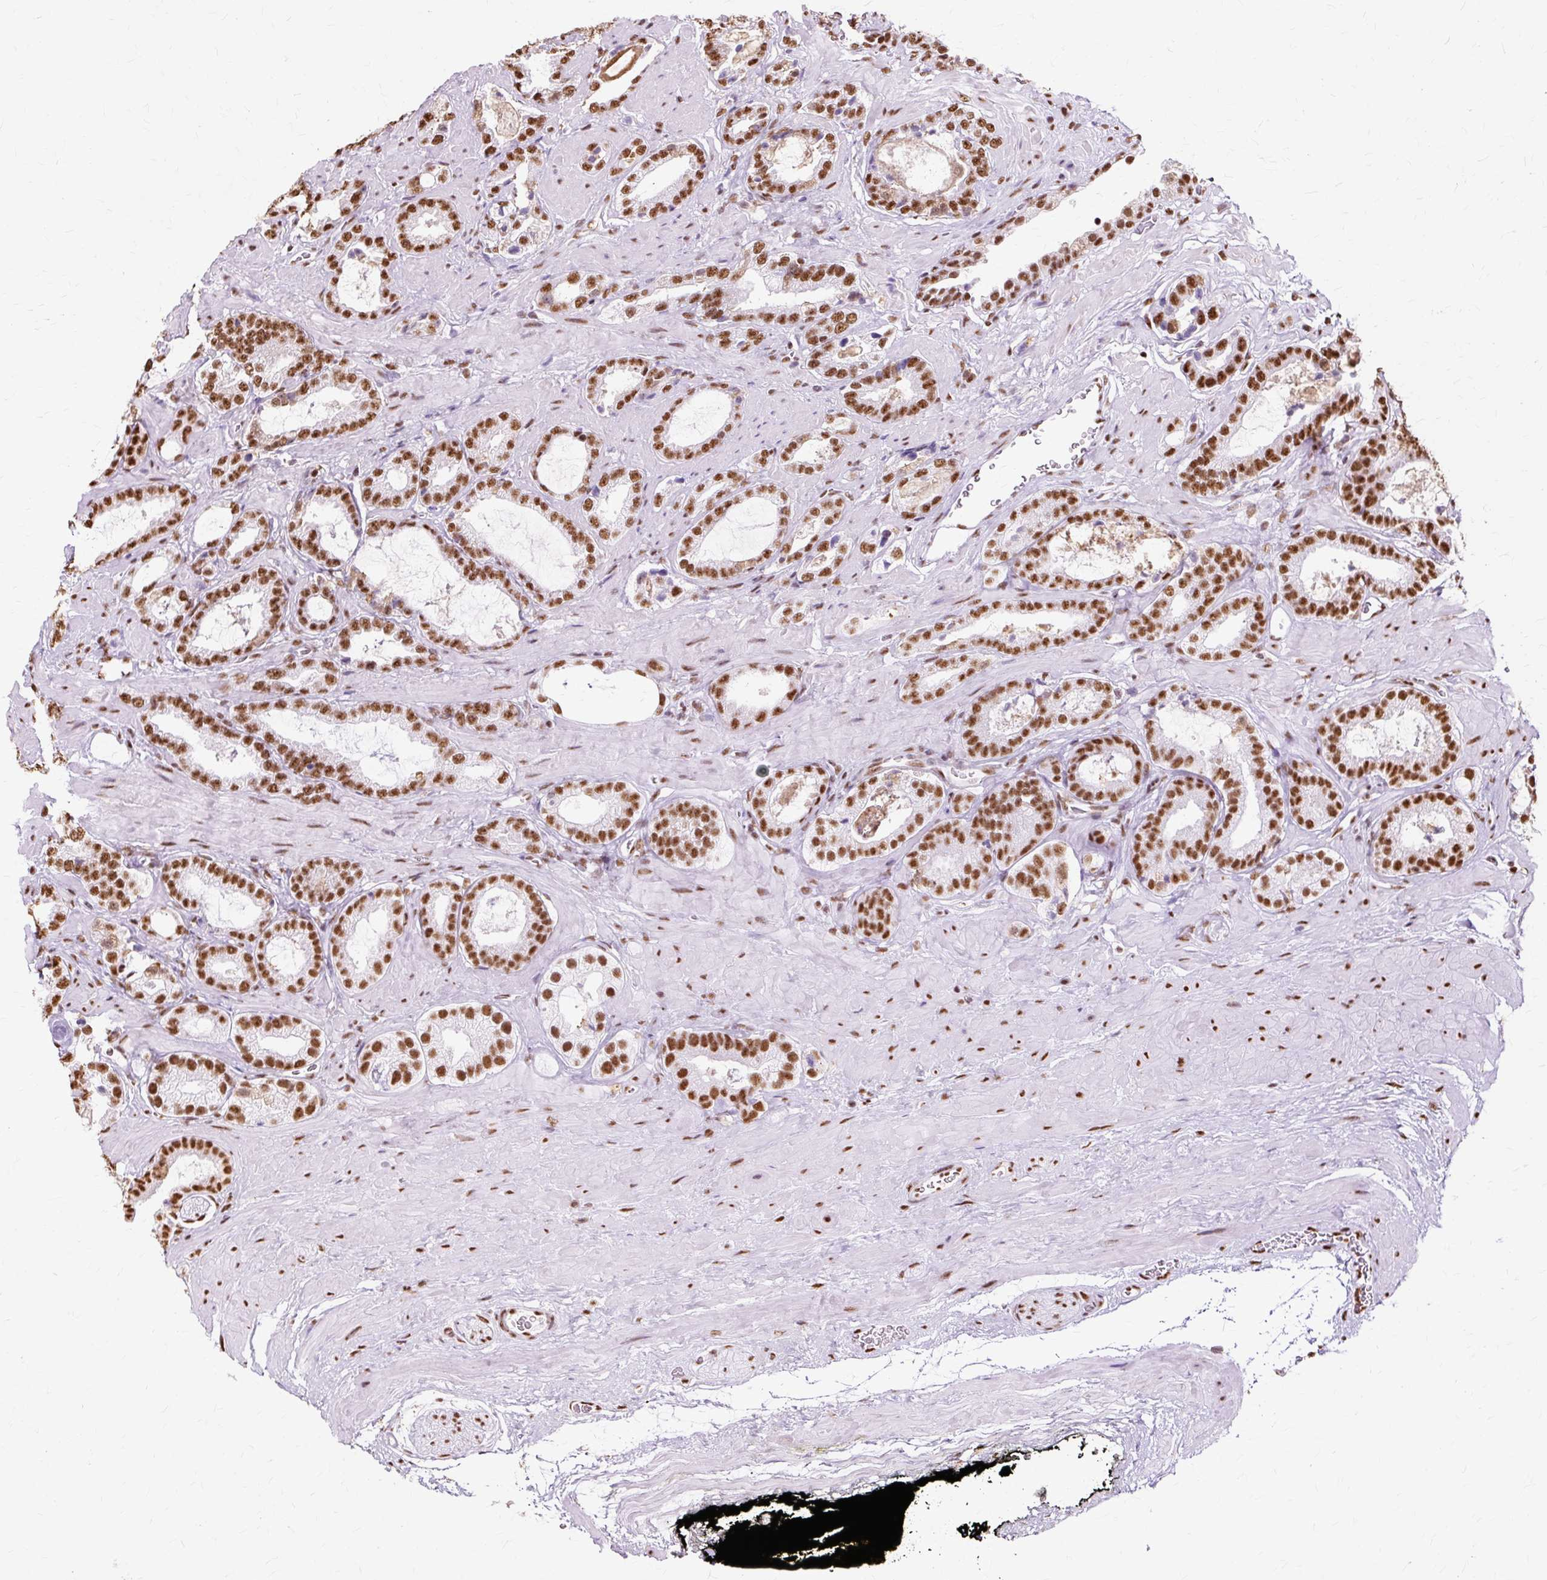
{"staining": {"intensity": "strong", "quantity": ">75%", "location": "nuclear"}, "tissue": "prostate cancer", "cell_type": "Tumor cells", "image_type": "cancer", "snomed": [{"axis": "morphology", "description": "Adenocarcinoma, Low grade"}, {"axis": "topography", "description": "Prostate"}], "caption": "Human prostate cancer stained with a brown dye exhibits strong nuclear positive expression in approximately >75% of tumor cells.", "gene": "XRCC6", "patient": {"sex": "male", "age": 62}}